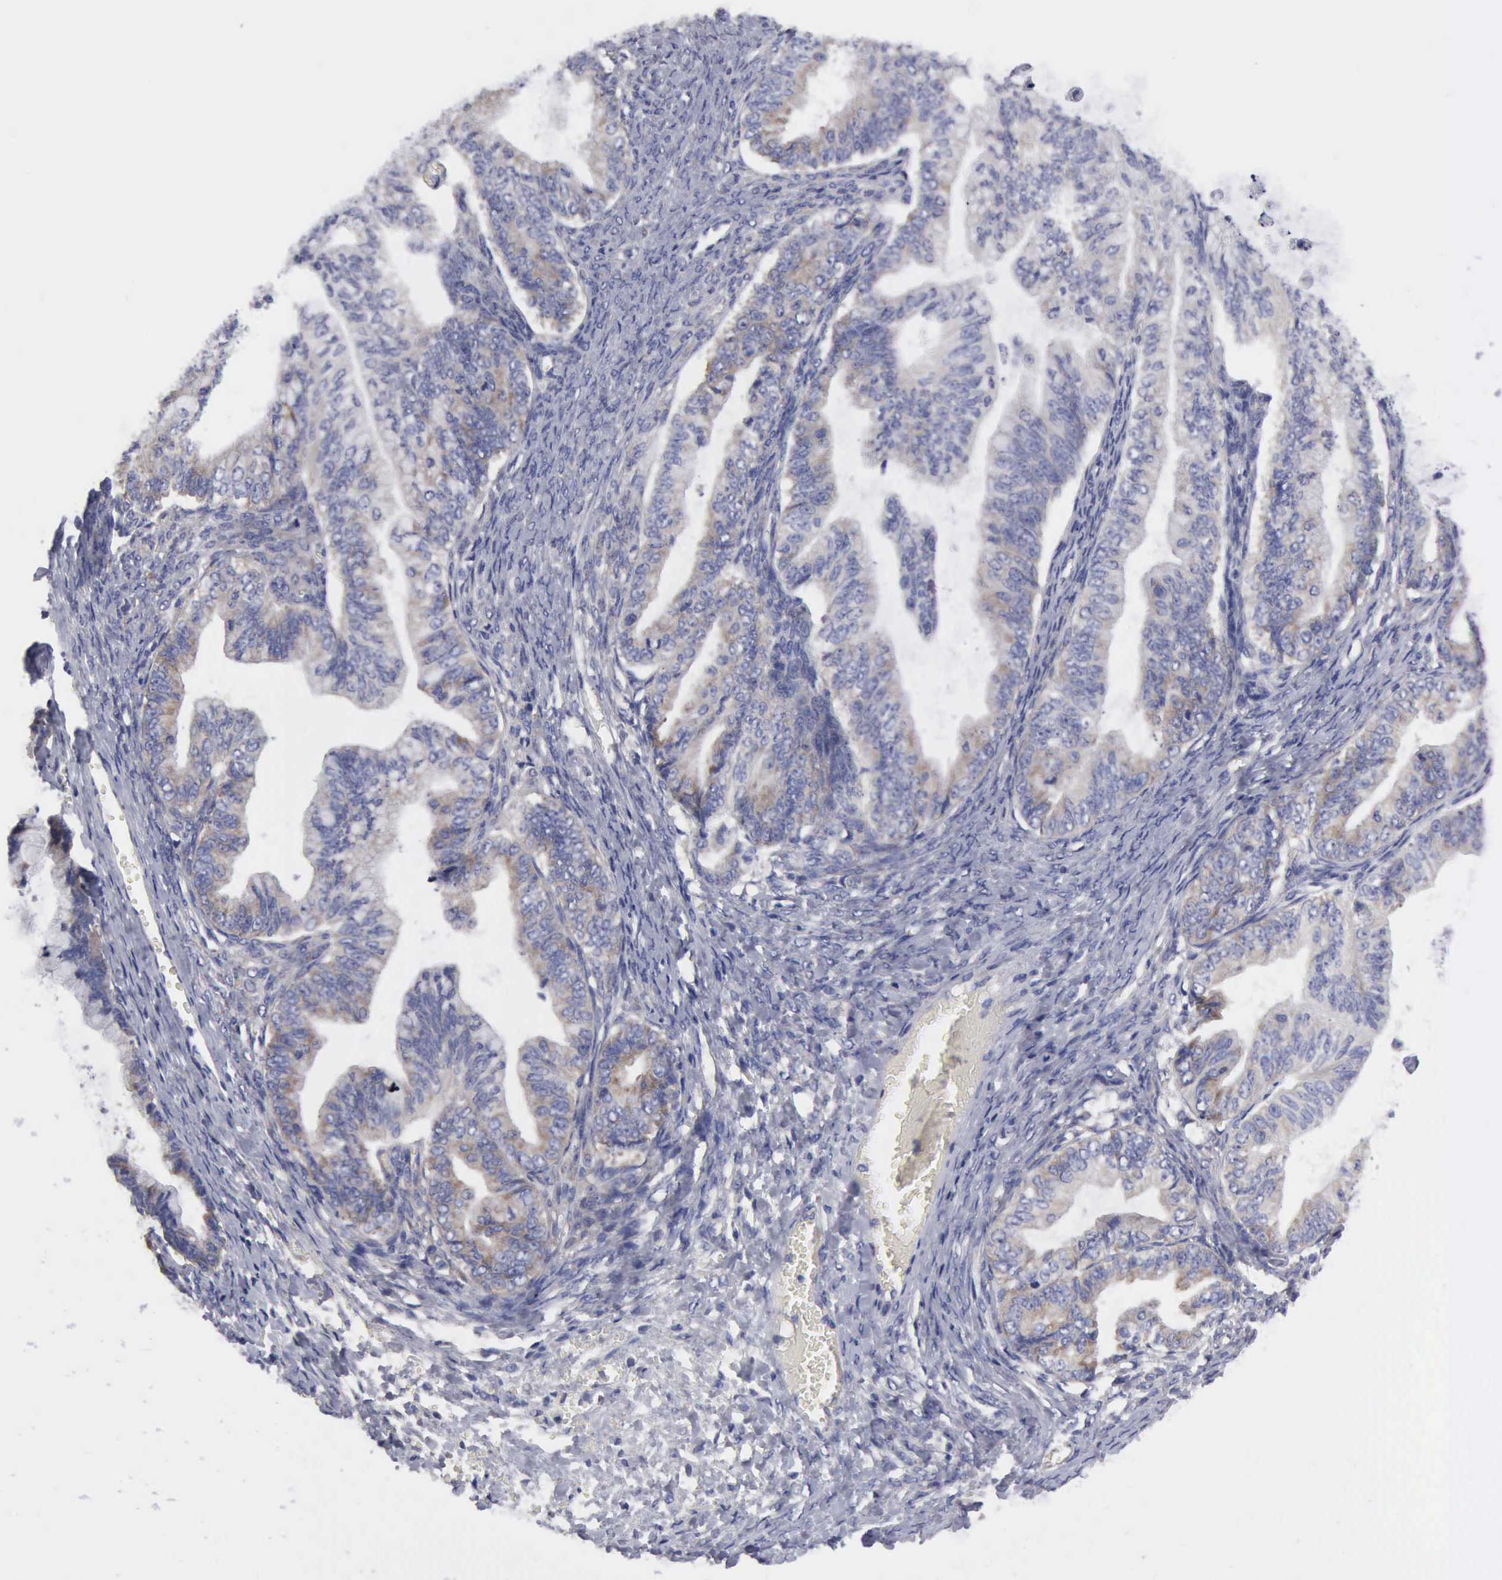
{"staining": {"intensity": "weak", "quantity": "<25%", "location": "cytoplasmic/membranous"}, "tissue": "ovarian cancer", "cell_type": "Tumor cells", "image_type": "cancer", "snomed": [{"axis": "morphology", "description": "Cystadenocarcinoma, mucinous, NOS"}, {"axis": "topography", "description": "Ovary"}], "caption": "Tumor cells are negative for brown protein staining in ovarian cancer (mucinous cystadenocarcinoma).", "gene": "TXLNG", "patient": {"sex": "female", "age": 36}}